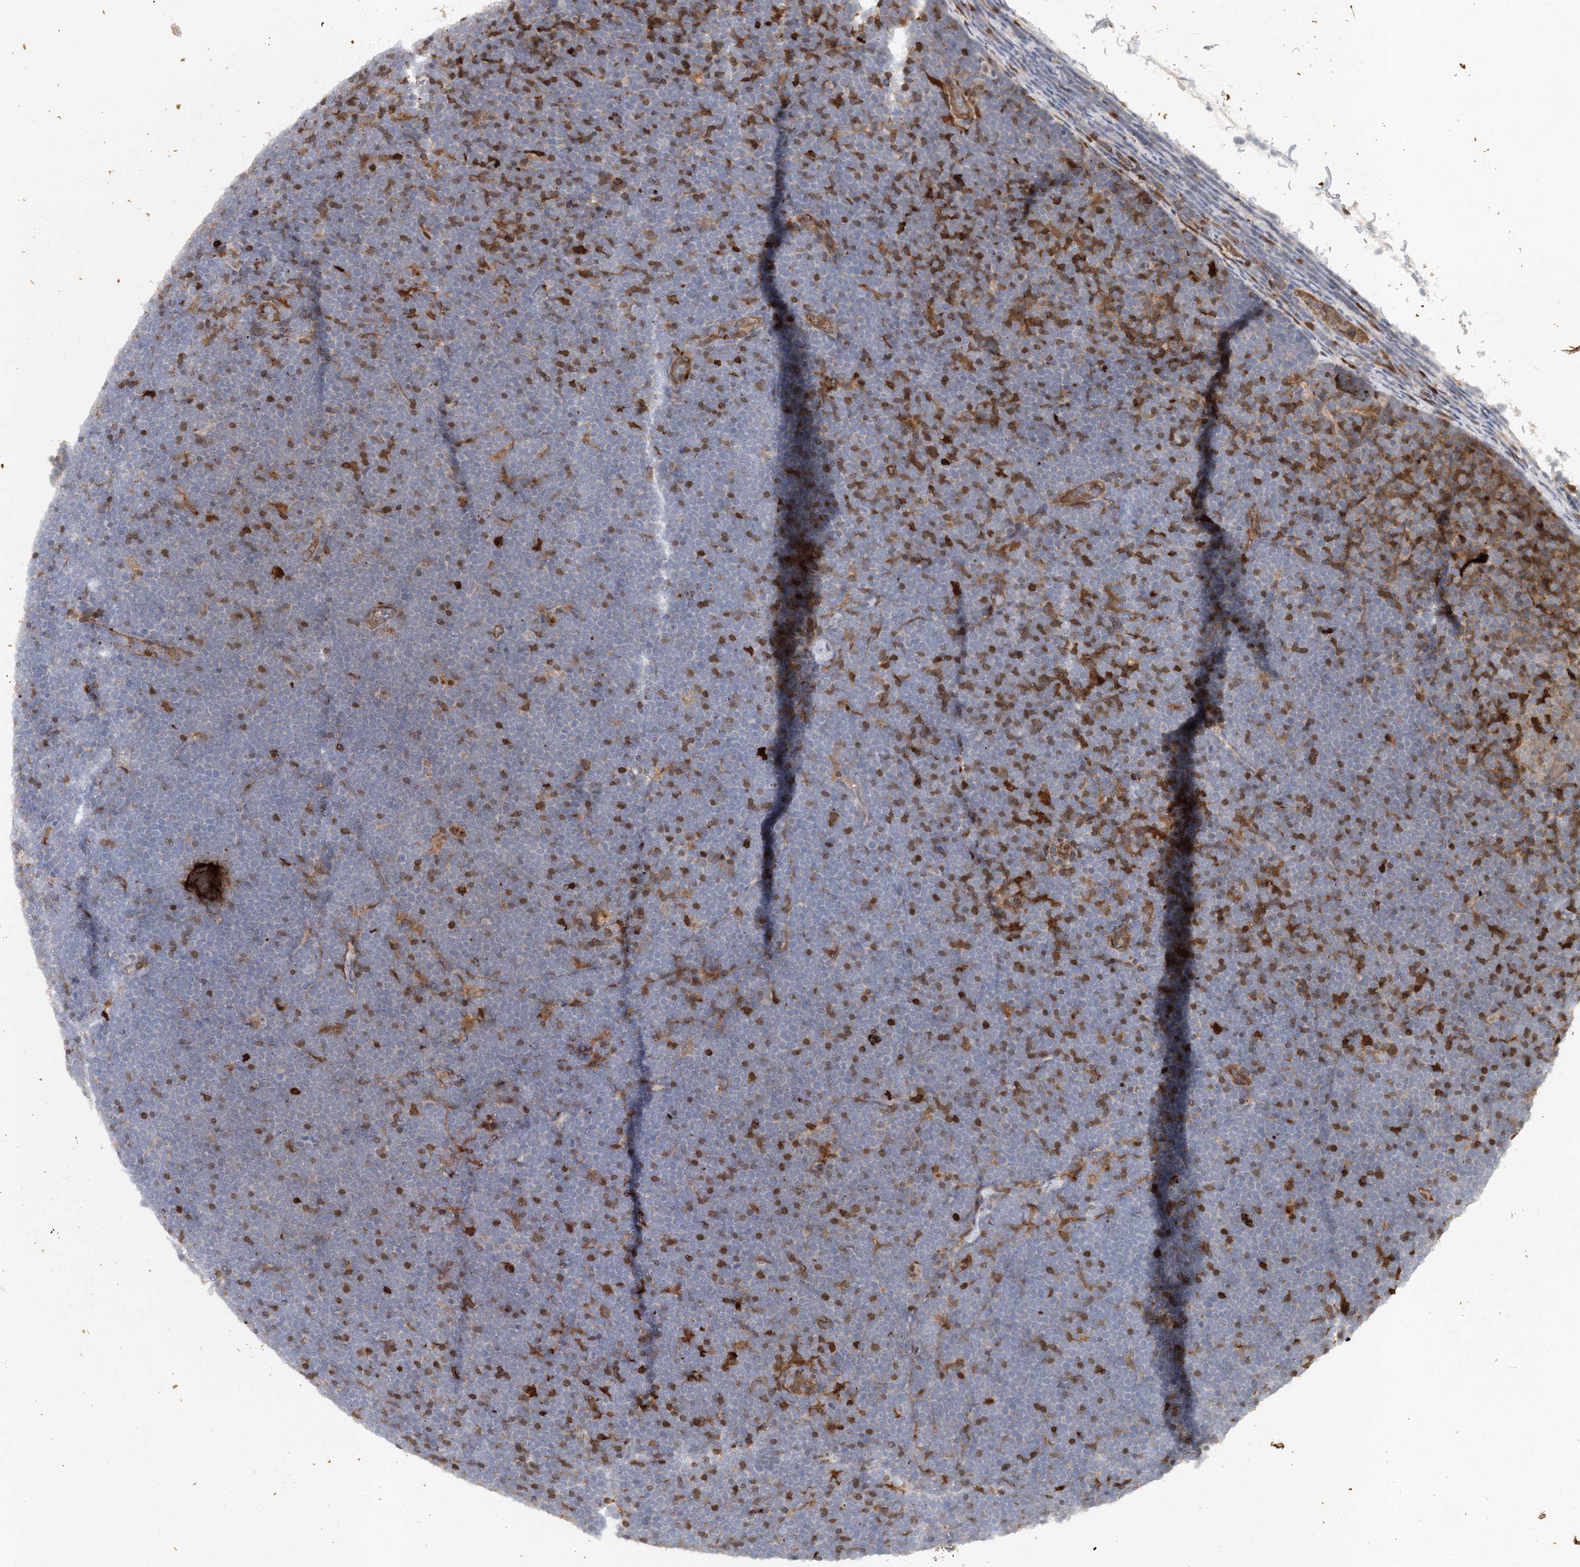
{"staining": {"intensity": "strong", "quantity": "<25%", "location": "cytoplasmic/membranous"}, "tissue": "lymphoma", "cell_type": "Tumor cells", "image_type": "cancer", "snomed": [{"axis": "morphology", "description": "Malignant lymphoma, non-Hodgkin's type, High grade"}, {"axis": "topography", "description": "Lymph node"}], "caption": "Malignant lymphoma, non-Hodgkin's type (high-grade) was stained to show a protein in brown. There is medium levels of strong cytoplasmic/membranous expression in about <25% of tumor cells.", "gene": "SLC41A2", "patient": {"sex": "male", "age": 13}}